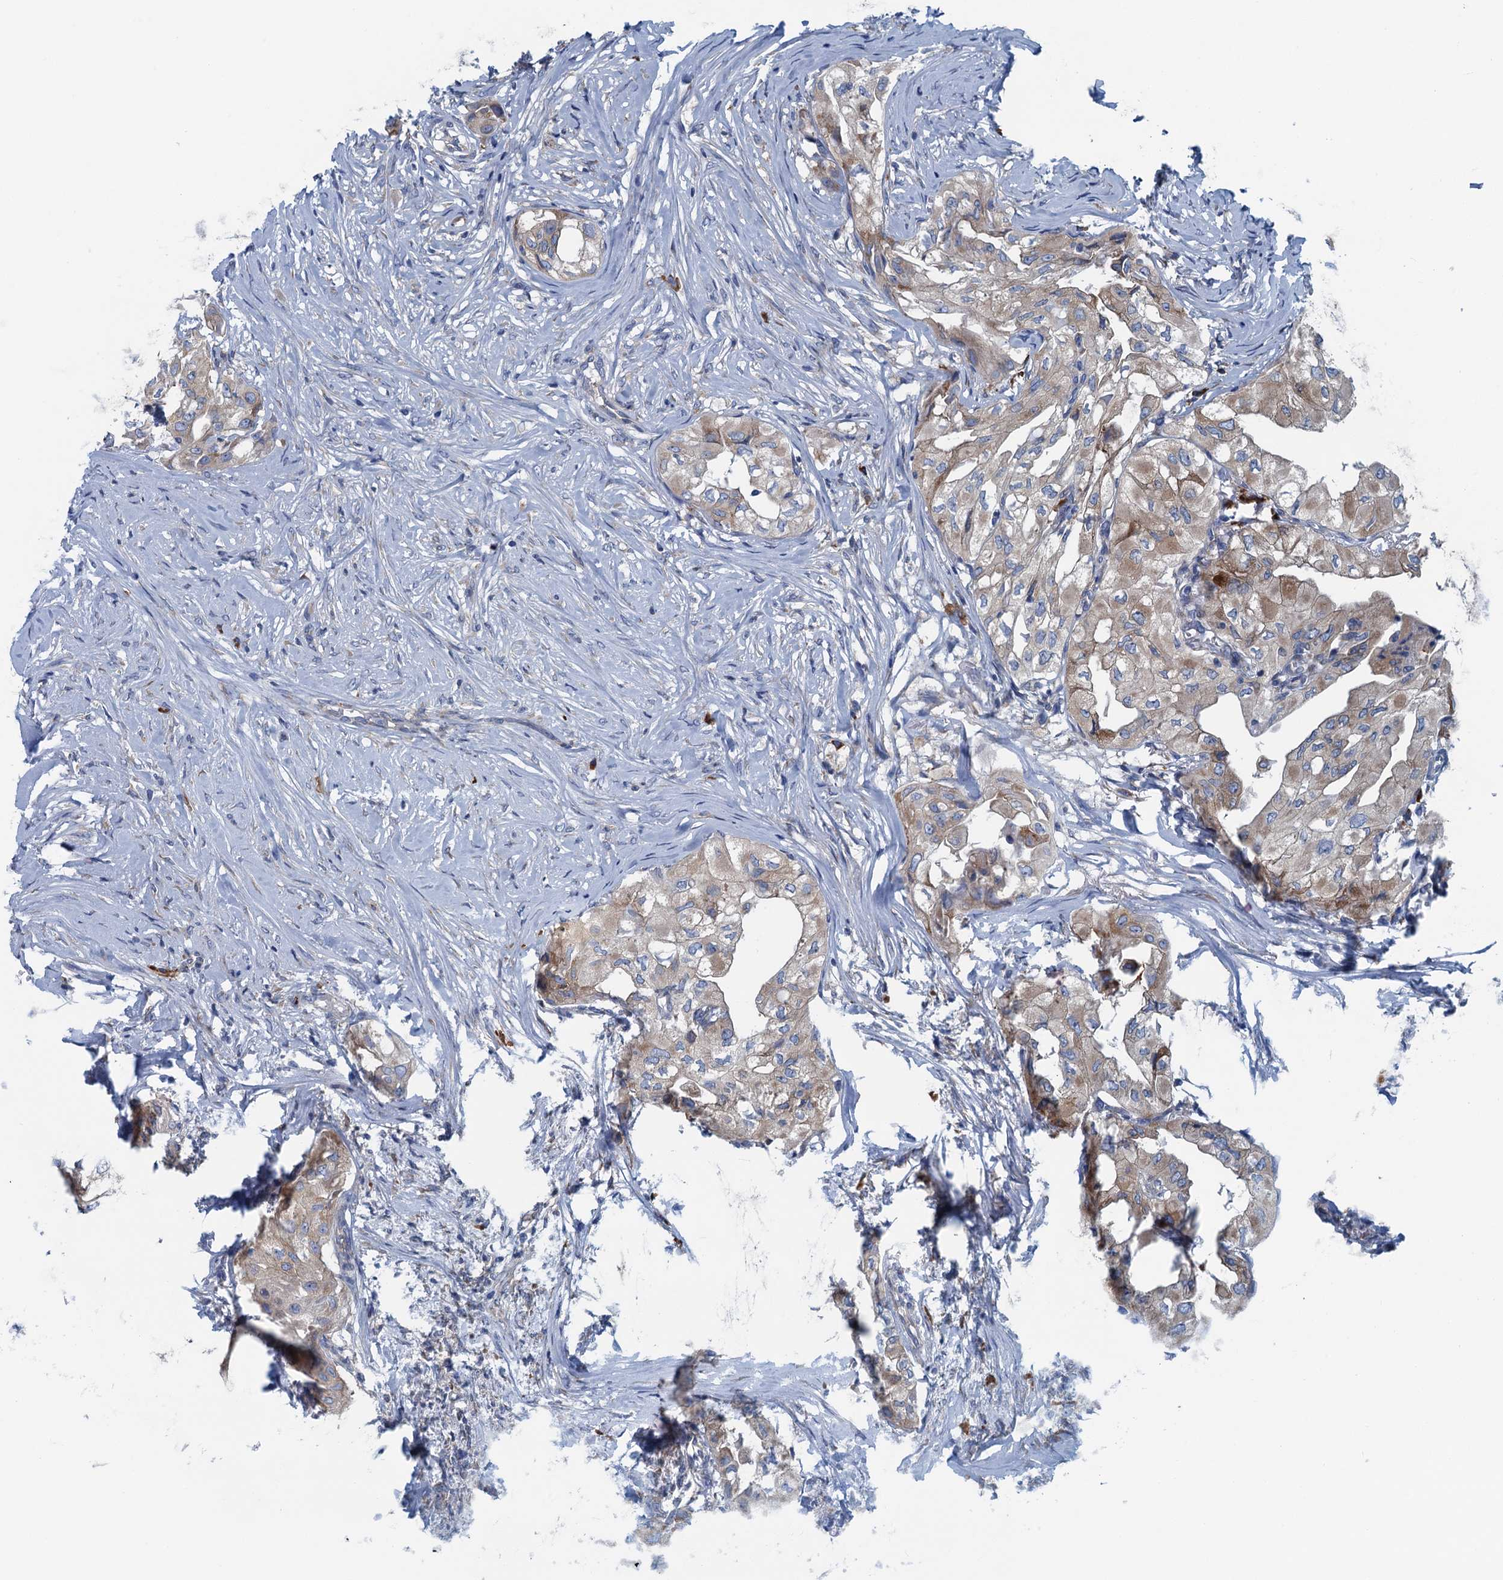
{"staining": {"intensity": "moderate", "quantity": ">75%", "location": "cytoplasmic/membranous"}, "tissue": "thyroid cancer", "cell_type": "Tumor cells", "image_type": "cancer", "snomed": [{"axis": "morphology", "description": "Papillary adenocarcinoma, NOS"}, {"axis": "topography", "description": "Thyroid gland"}], "caption": "Brown immunohistochemical staining in thyroid cancer (papillary adenocarcinoma) exhibits moderate cytoplasmic/membranous expression in about >75% of tumor cells.", "gene": "MYDGF", "patient": {"sex": "female", "age": 59}}